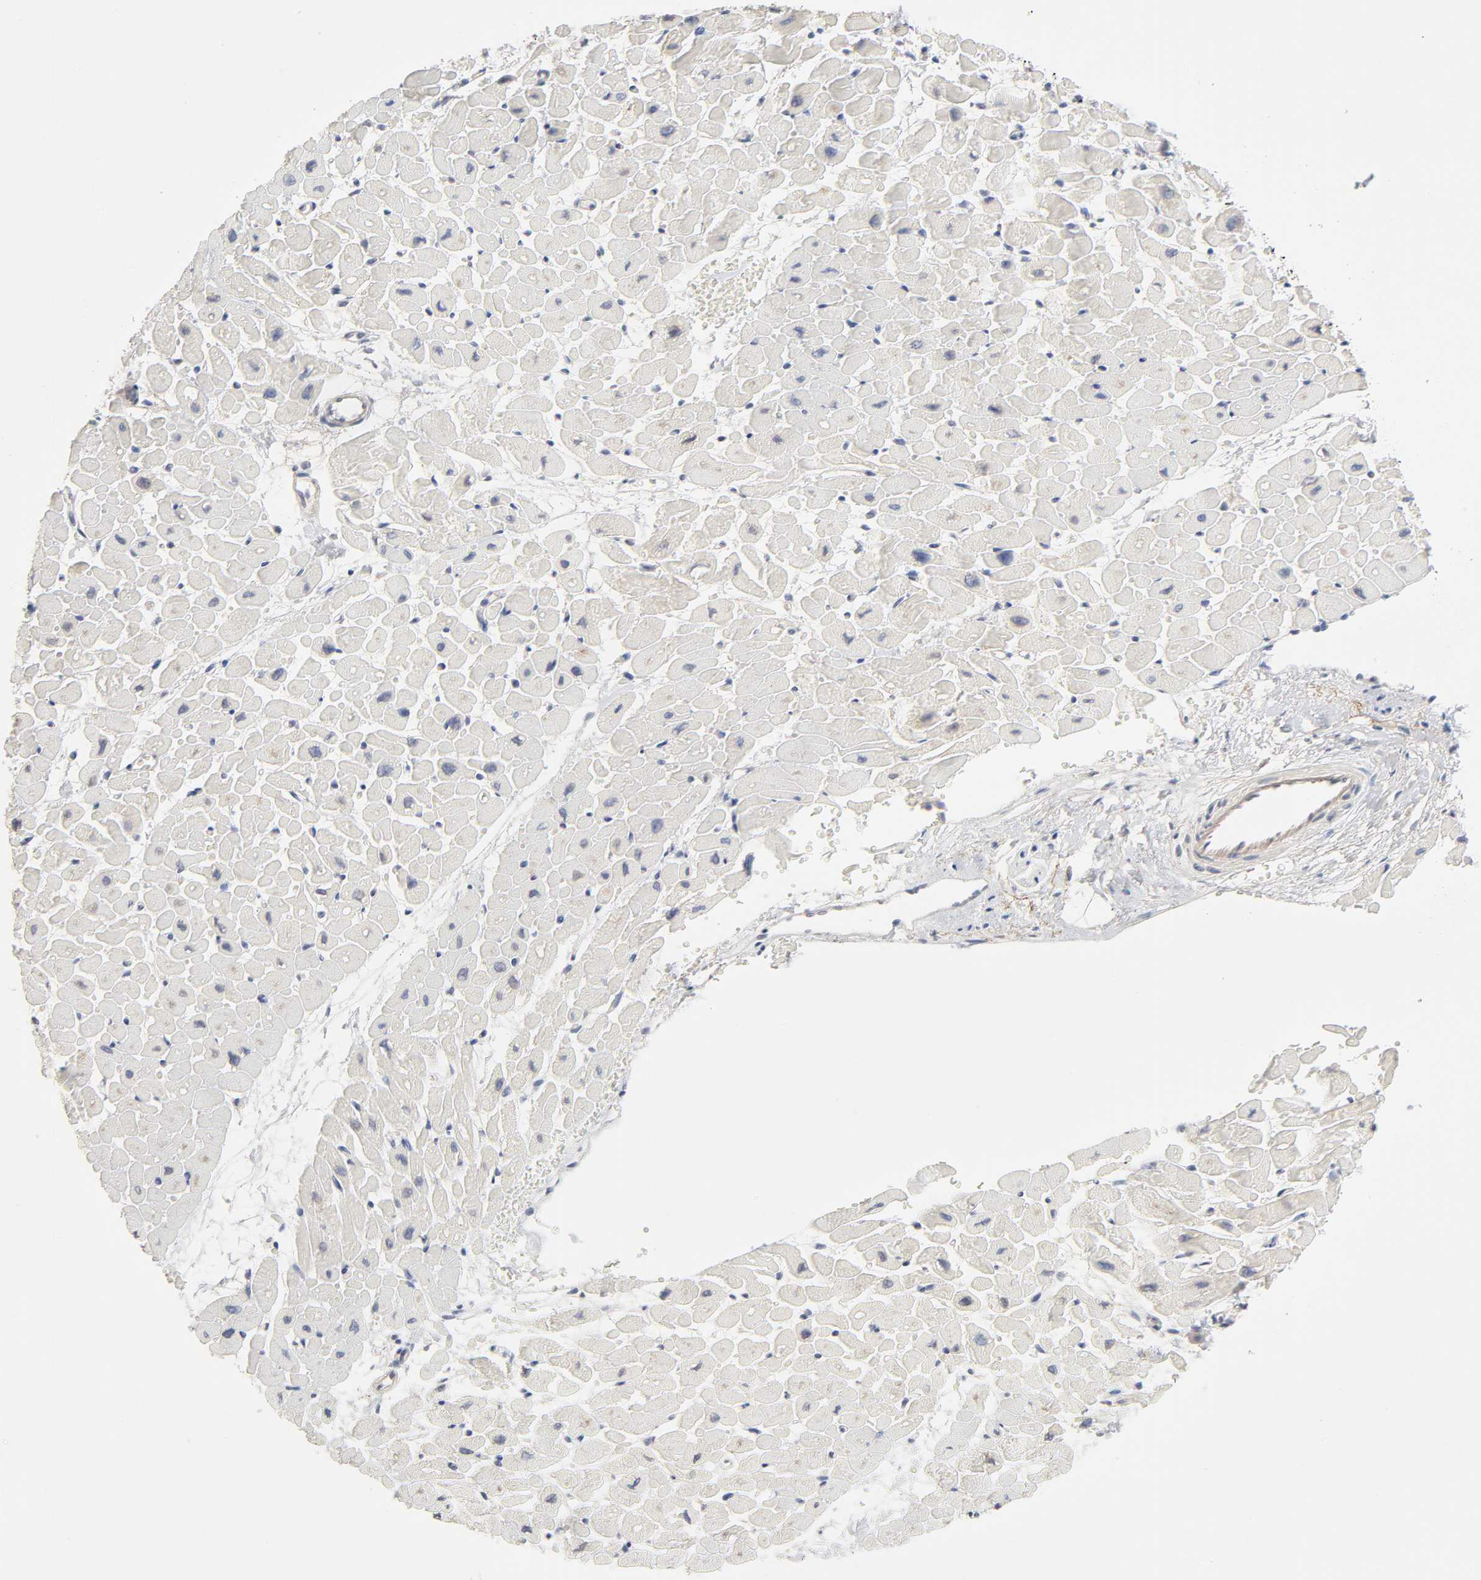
{"staining": {"intensity": "negative", "quantity": "none", "location": "none"}, "tissue": "heart muscle", "cell_type": "Cardiomyocytes", "image_type": "normal", "snomed": [{"axis": "morphology", "description": "Normal tissue, NOS"}, {"axis": "topography", "description": "Heart"}], "caption": "An immunohistochemistry image of benign heart muscle is shown. There is no staining in cardiomyocytes of heart muscle. (DAB (3,3'-diaminobenzidine) immunohistochemistry with hematoxylin counter stain).", "gene": "IL4R", "patient": {"sex": "male", "age": 45}}